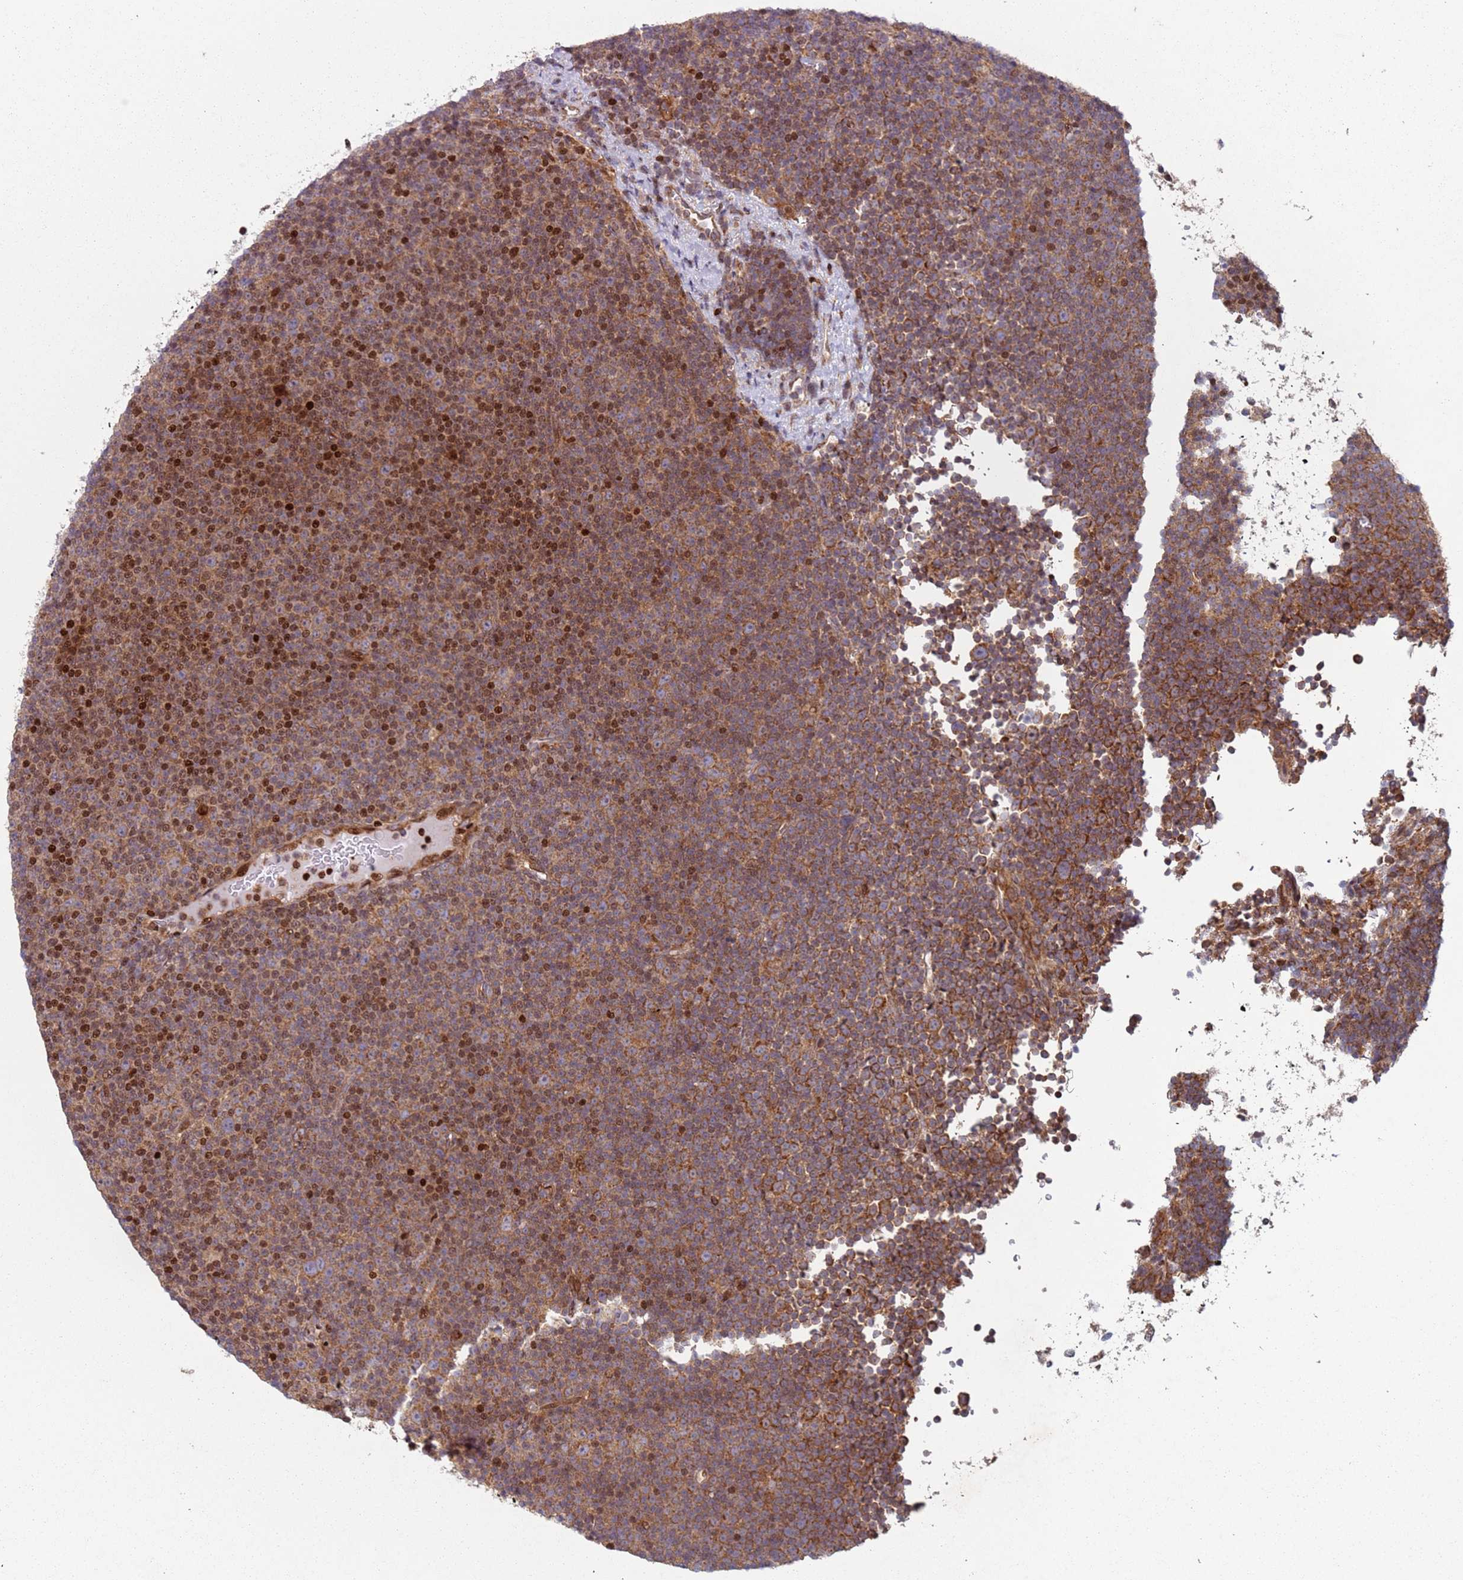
{"staining": {"intensity": "strong", "quantity": "25%-75%", "location": "cytoplasmic/membranous,nuclear"}, "tissue": "lymphoma", "cell_type": "Tumor cells", "image_type": "cancer", "snomed": [{"axis": "morphology", "description": "Malignant lymphoma, non-Hodgkin's type, Low grade"}, {"axis": "topography", "description": "Lymph node"}], "caption": "Immunohistochemical staining of human malignant lymphoma, non-Hodgkin's type (low-grade) displays high levels of strong cytoplasmic/membranous and nuclear protein staining in about 25%-75% of tumor cells. The staining was performed using DAB (3,3'-diaminobenzidine) to visualize the protein expression in brown, while the nuclei were stained in blue with hematoxylin (Magnification: 20x).", "gene": "HNRNPLL", "patient": {"sex": "female", "age": 67}}